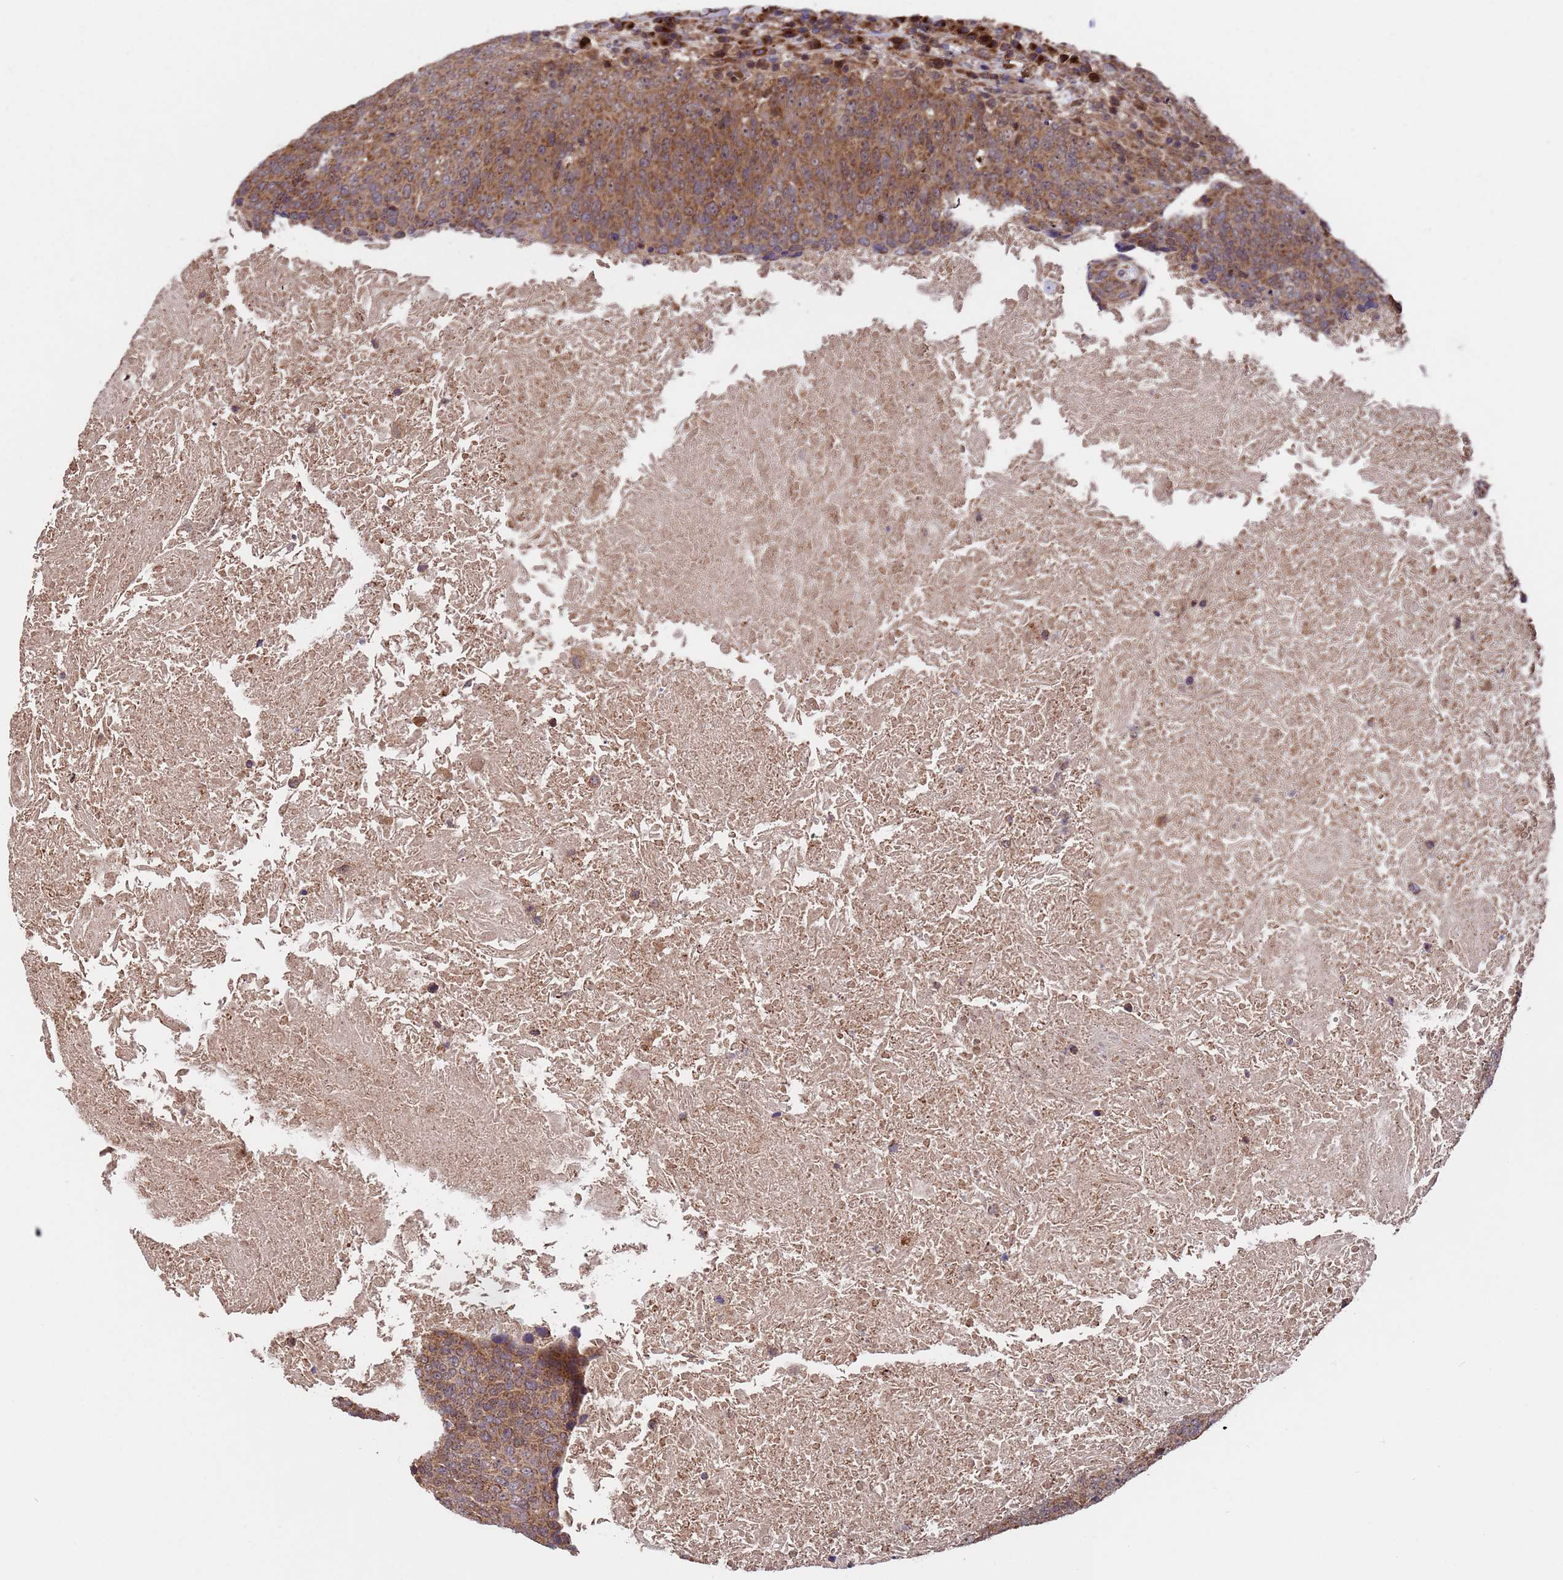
{"staining": {"intensity": "strong", "quantity": ">75%", "location": "cytoplasmic/membranous"}, "tissue": "head and neck cancer", "cell_type": "Tumor cells", "image_type": "cancer", "snomed": [{"axis": "morphology", "description": "Squamous cell carcinoma, NOS"}, {"axis": "morphology", "description": "Squamous cell carcinoma, metastatic, NOS"}, {"axis": "topography", "description": "Lymph node"}, {"axis": "topography", "description": "Head-Neck"}], "caption": "Protein staining by immunohistochemistry (IHC) displays strong cytoplasmic/membranous expression in about >75% of tumor cells in squamous cell carcinoma (head and neck).", "gene": "TSR3", "patient": {"sex": "male", "age": 62}}